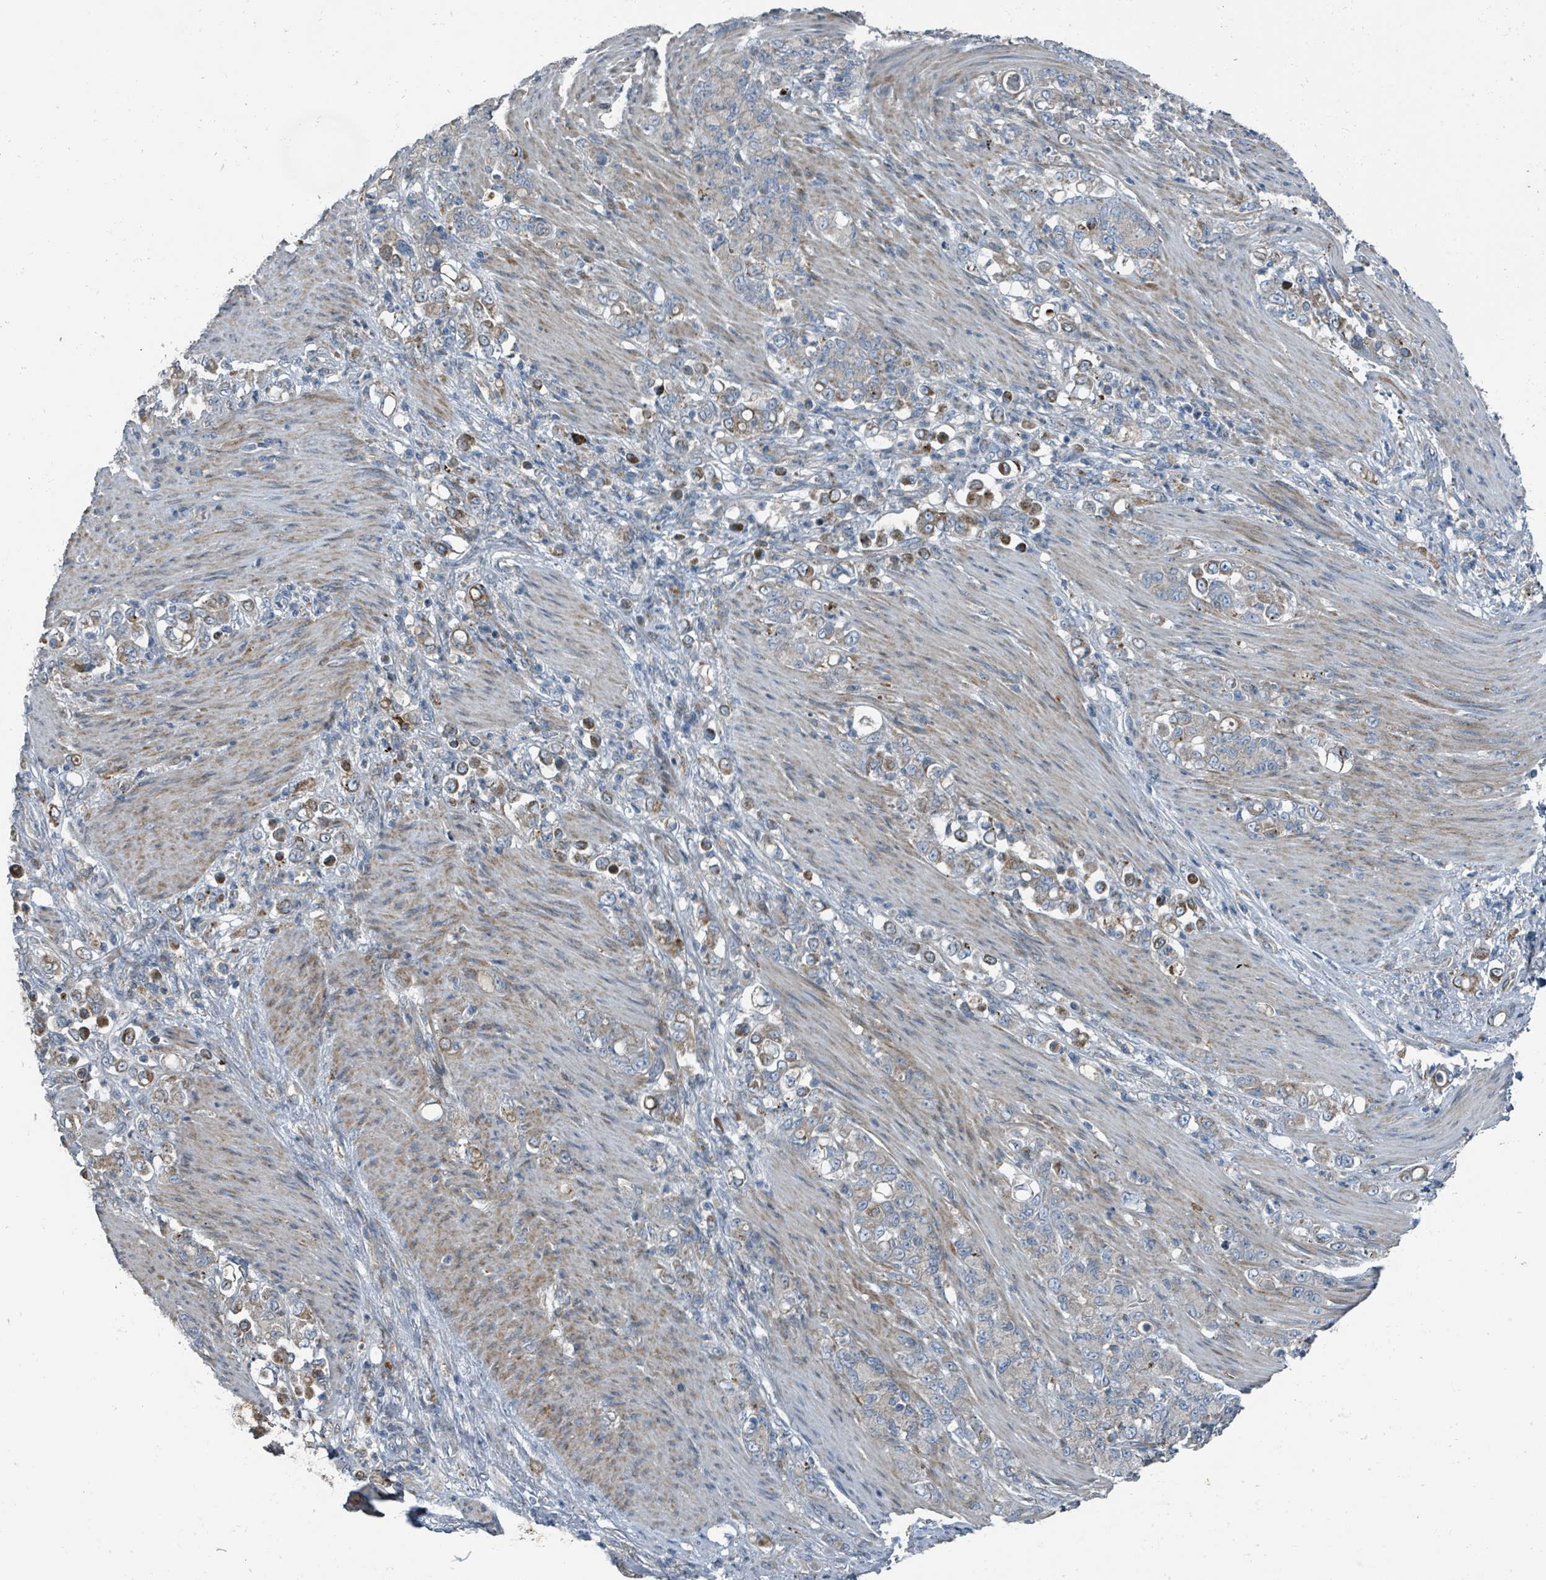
{"staining": {"intensity": "moderate", "quantity": "25%-75%", "location": "cytoplasmic/membranous"}, "tissue": "stomach cancer", "cell_type": "Tumor cells", "image_type": "cancer", "snomed": [{"axis": "morphology", "description": "Adenocarcinoma, NOS"}, {"axis": "topography", "description": "Stomach"}], "caption": "Protein analysis of stomach adenocarcinoma tissue shows moderate cytoplasmic/membranous staining in approximately 25%-75% of tumor cells.", "gene": "DIPK2A", "patient": {"sex": "female", "age": 79}}